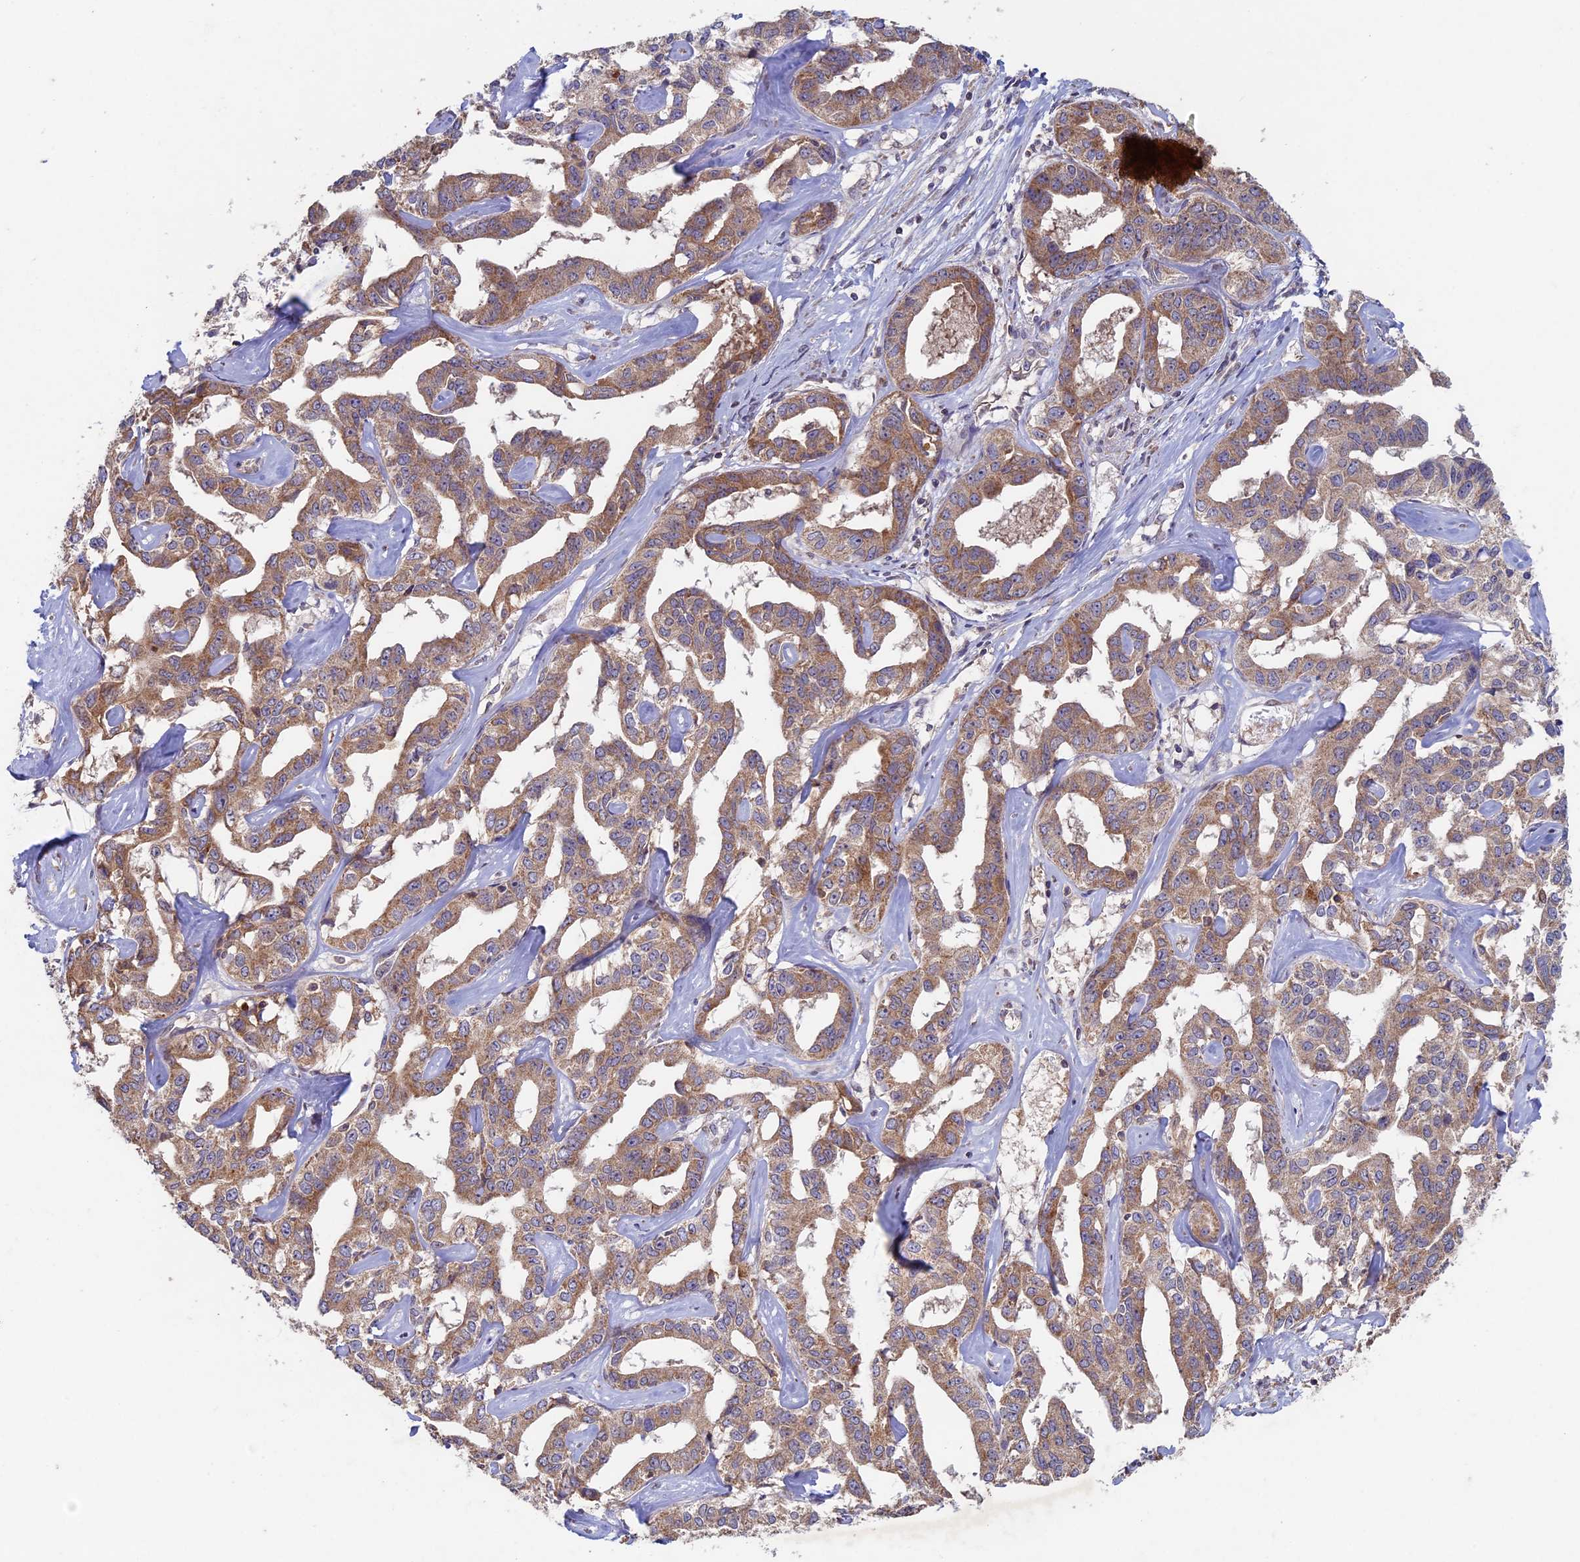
{"staining": {"intensity": "moderate", "quantity": ">75%", "location": "cytoplasmic/membranous"}, "tissue": "liver cancer", "cell_type": "Tumor cells", "image_type": "cancer", "snomed": [{"axis": "morphology", "description": "Cholangiocarcinoma"}, {"axis": "topography", "description": "Liver"}], "caption": "Tumor cells demonstrate medium levels of moderate cytoplasmic/membranous staining in about >75% of cells in human liver cholangiocarcinoma. (IHC, brightfield microscopy, high magnification).", "gene": "RCCD1", "patient": {"sex": "male", "age": 59}}